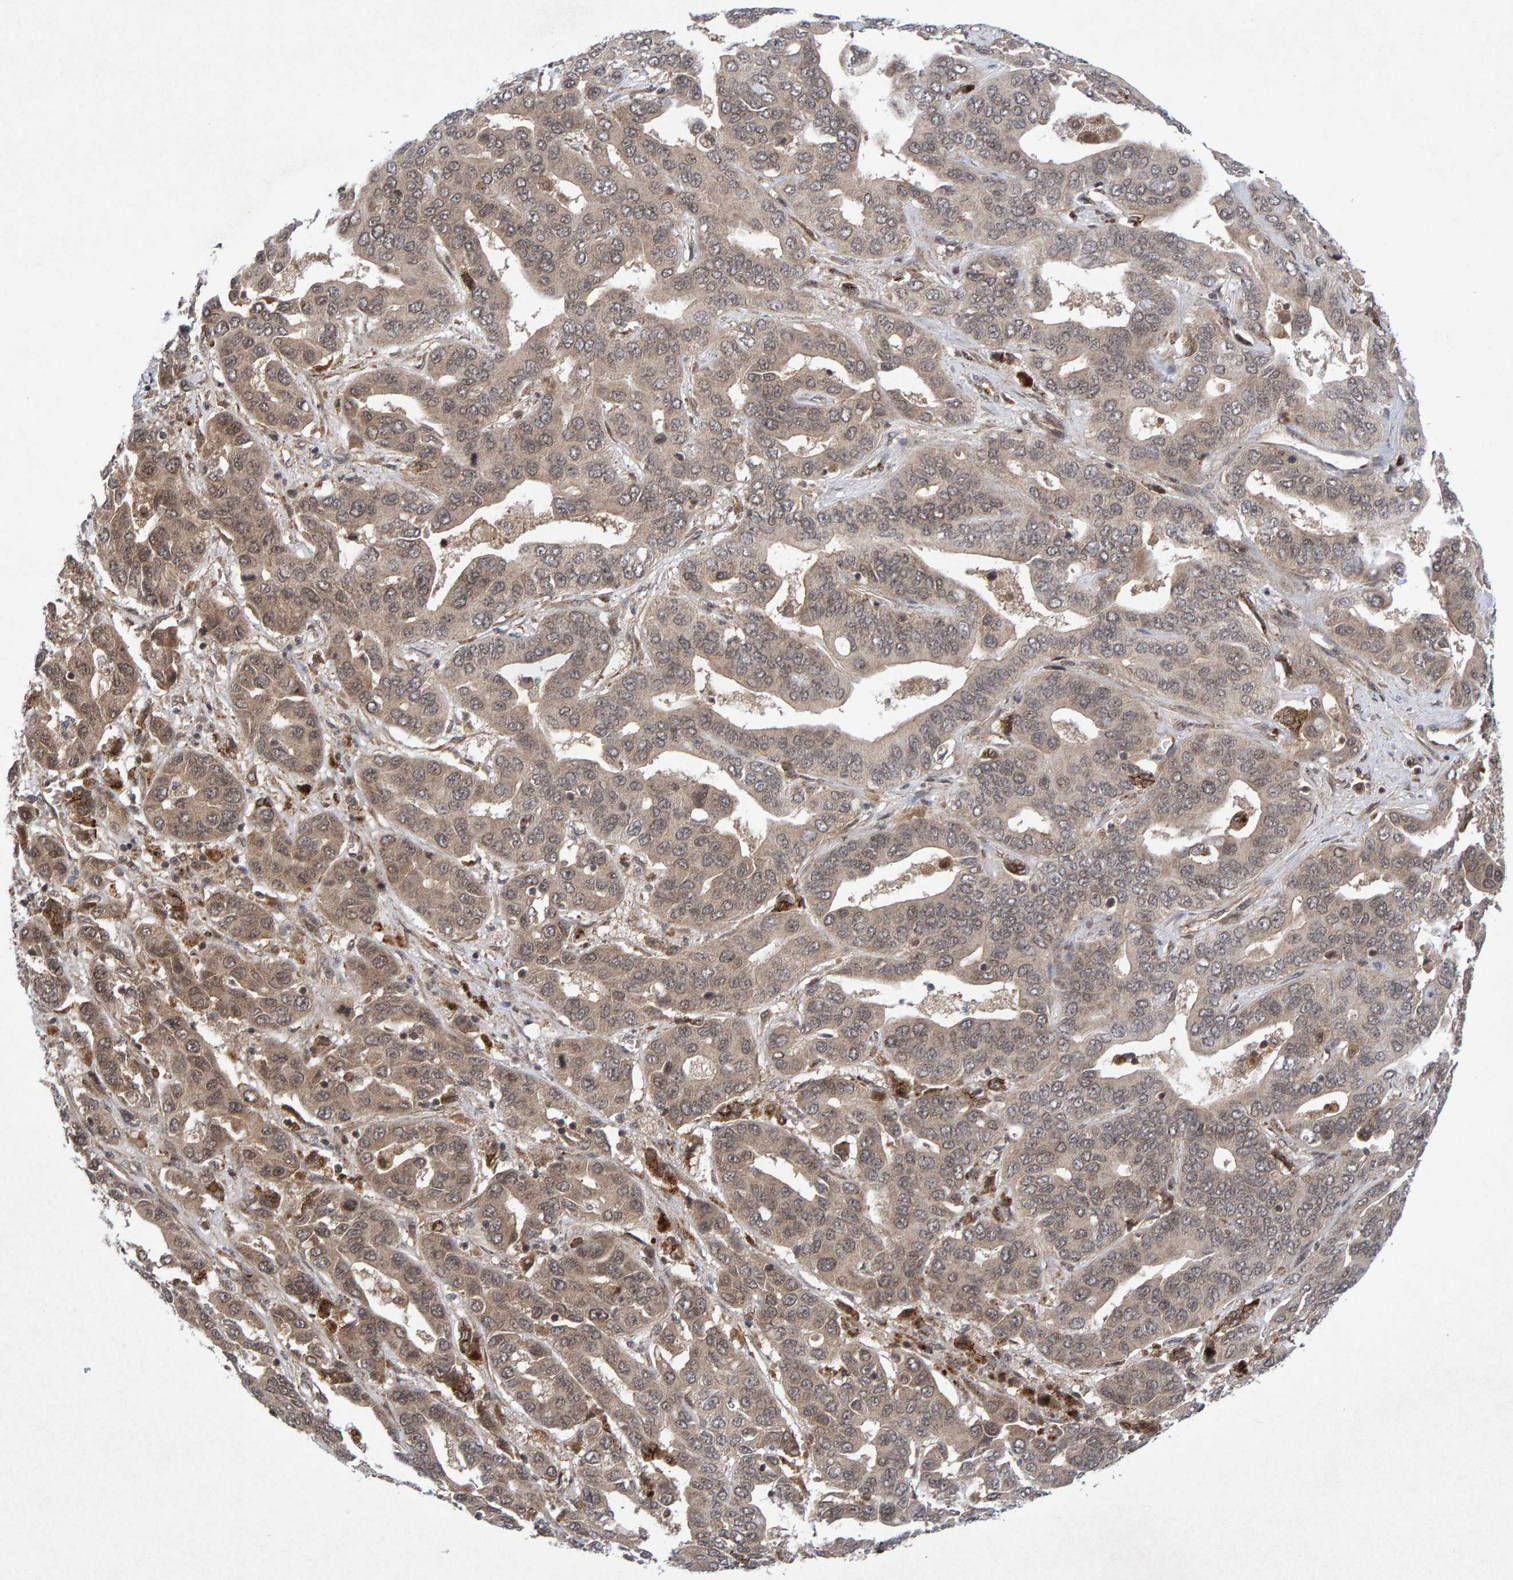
{"staining": {"intensity": "weak", "quantity": ">75%", "location": "cytoplasmic/membranous"}, "tissue": "liver cancer", "cell_type": "Tumor cells", "image_type": "cancer", "snomed": [{"axis": "morphology", "description": "Cholangiocarcinoma"}, {"axis": "topography", "description": "Liver"}], "caption": "This micrograph reveals immunohistochemistry (IHC) staining of human liver cancer, with low weak cytoplasmic/membranous staining in approximately >75% of tumor cells.", "gene": "CDH2", "patient": {"sex": "female", "age": 52}}